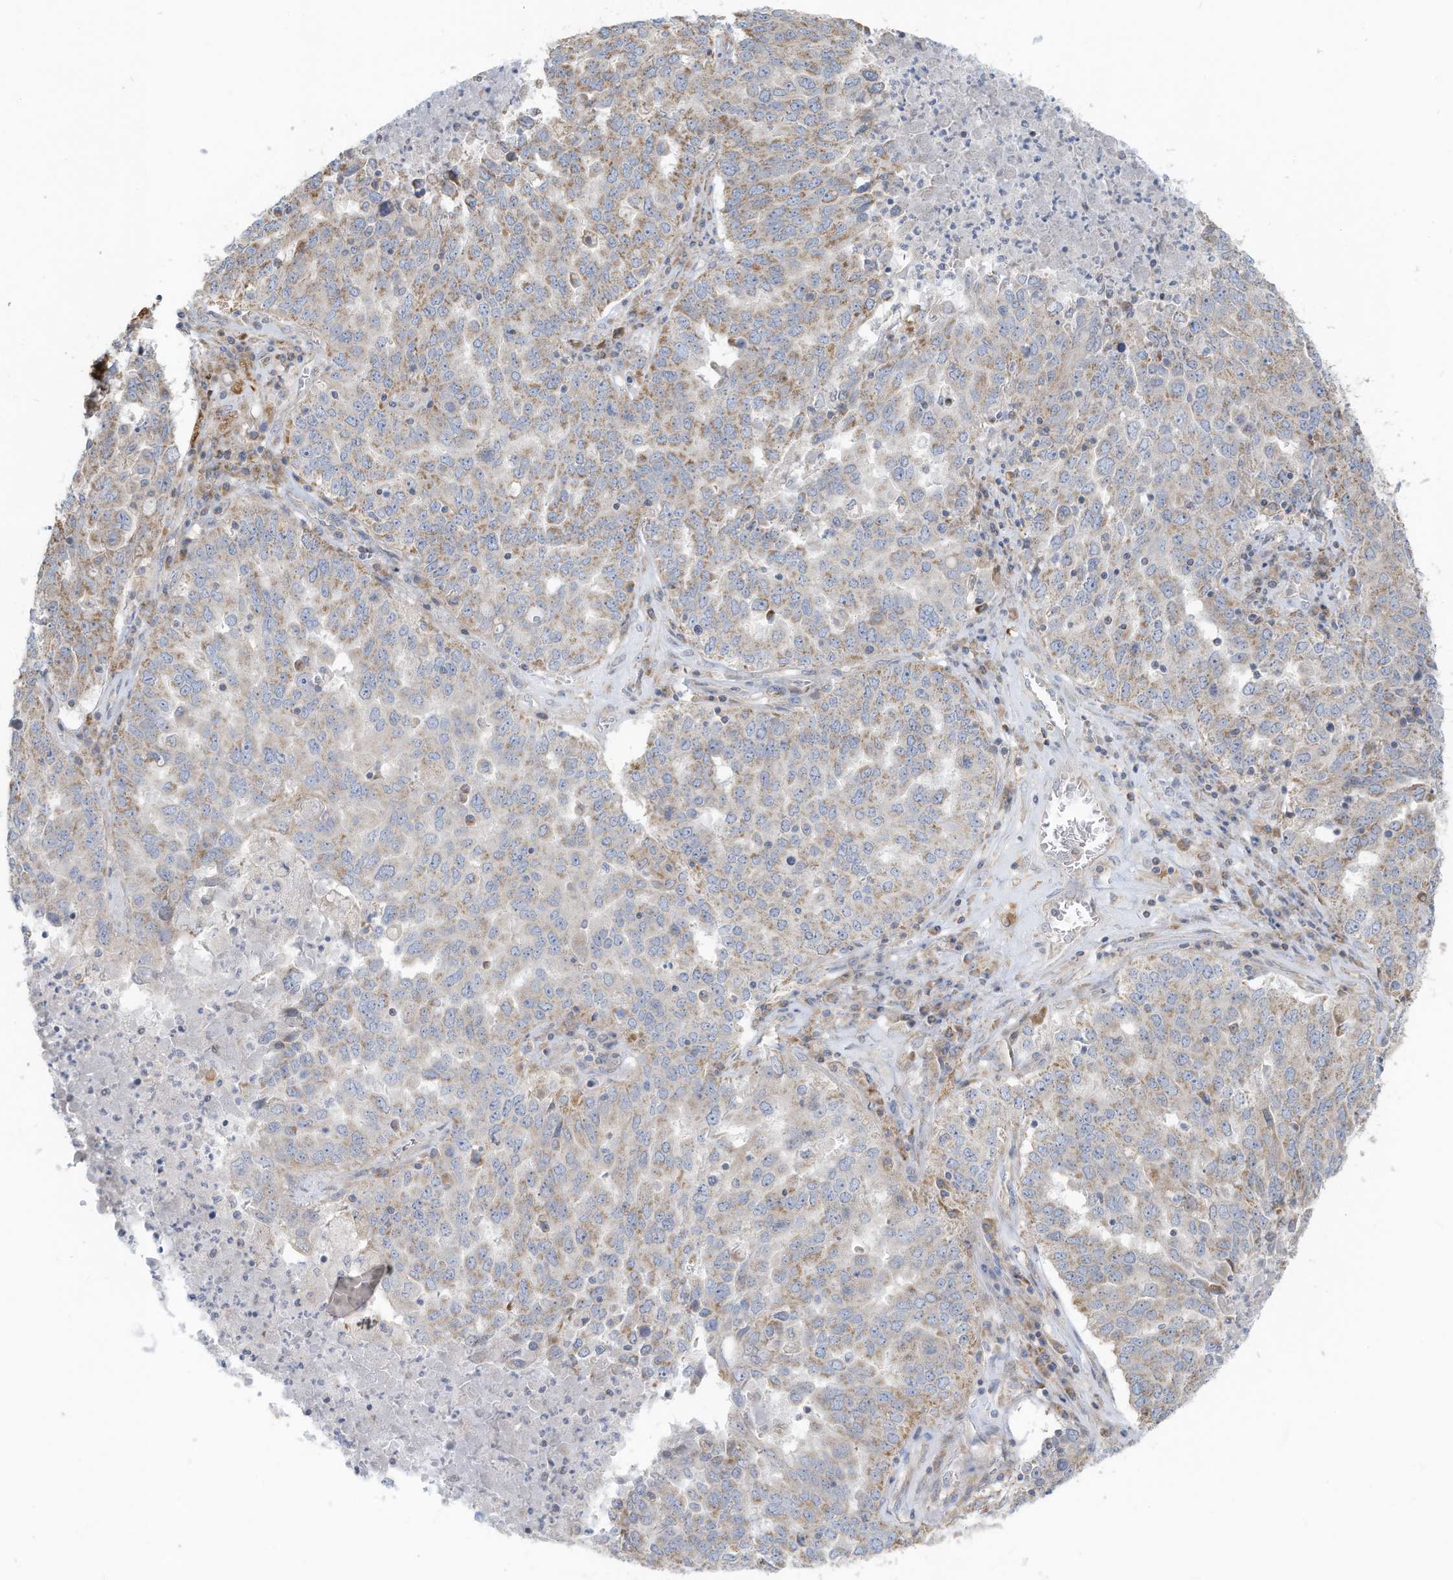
{"staining": {"intensity": "weak", "quantity": "25%-75%", "location": "cytoplasmic/membranous"}, "tissue": "ovarian cancer", "cell_type": "Tumor cells", "image_type": "cancer", "snomed": [{"axis": "morphology", "description": "Carcinoma, endometroid"}, {"axis": "topography", "description": "Ovary"}], "caption": "Protein staining of ovarian cancer (endometroid carcinoma) tissue exhibits weak cytoplasmic/membranous positivity in about 25%-75% of tumor cells.", "gene": "GTPBP2", "patient": {"sex": "female", "age": 62}}